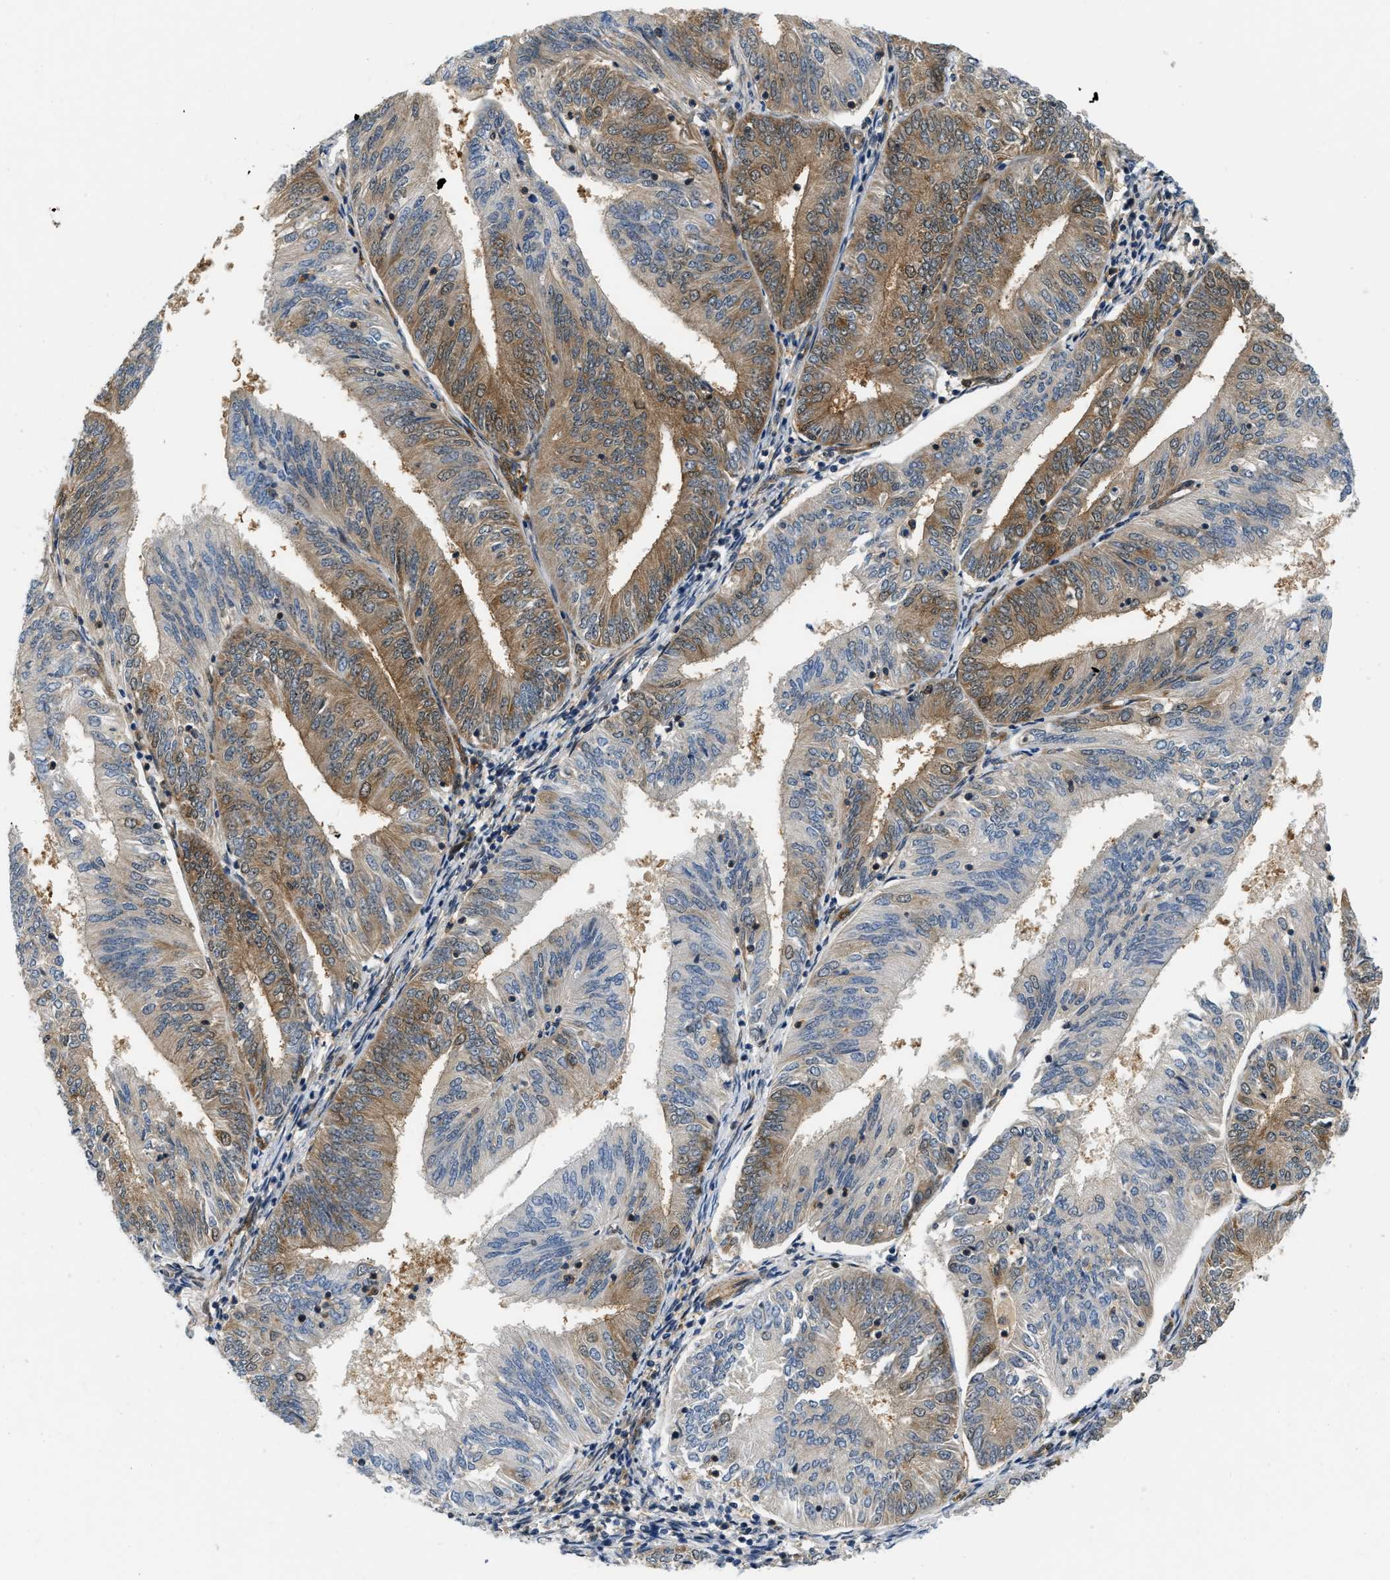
{"staining": {"intensity": "moderate", "quantity": "25%-75%", "location": "cytoplasmic/membranous"}, "tissue": "endometrial cancer", "cell_type": "Tumor cells", "image_type": "cancer", "snomed": [{"axis": "morphology", "description": "Adenocarcinoma, NOS"}, {"axis": "topography", "description": "Endometrium"}], "caption": "Protein expression analysis of endometrial cancer demonstrates moderate cytoplasmic/membranous positivity in about 25%-75% of tumor cells.", "gene": "EIF4EBP2", "patient": {"sex": "female", "age": 58}}